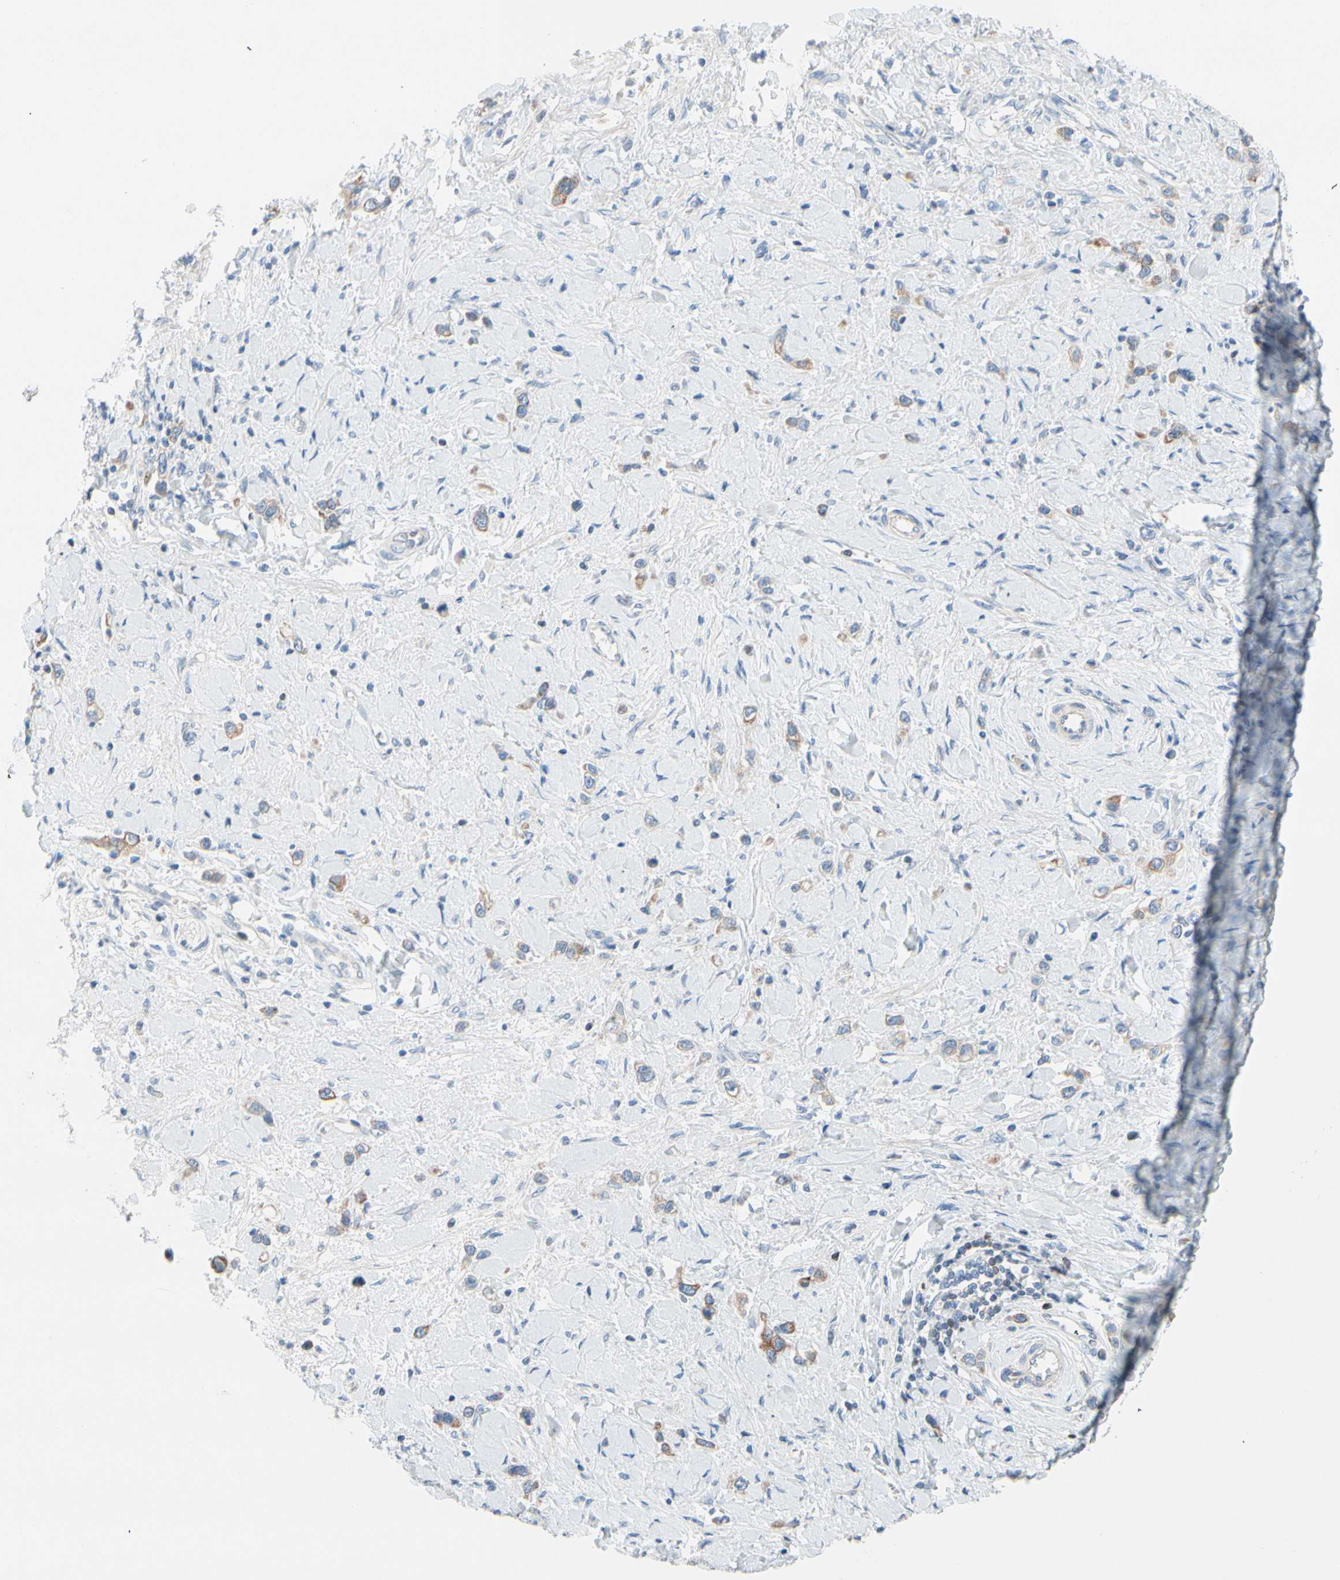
{"staining": {"intensity": "weak", "quantity": ">75%", "location": "cytoplasmic/membranous"}, "tissue": "stomach cancer", "cell_type": "Tumor cells", "image_type": "cancer", "snomed": [{"axis": "morphology", "description": "Normal tissue, NOS"}, {"axis": "morphology", "description": "Adenocarcinoma, NOS"}, {"axis": "topography", "description": "Stomach, upper"}, {"axis": "topography", "description": "Stomach"}], "caption": "The immunohistochemical stain labels weak cytoplasmic/membranous expression in tumor cells of stomach cancer (adenocarcinoma) tissue.", "gene": "ZNF132", "patient": {"sex": "female", "age": 65}}